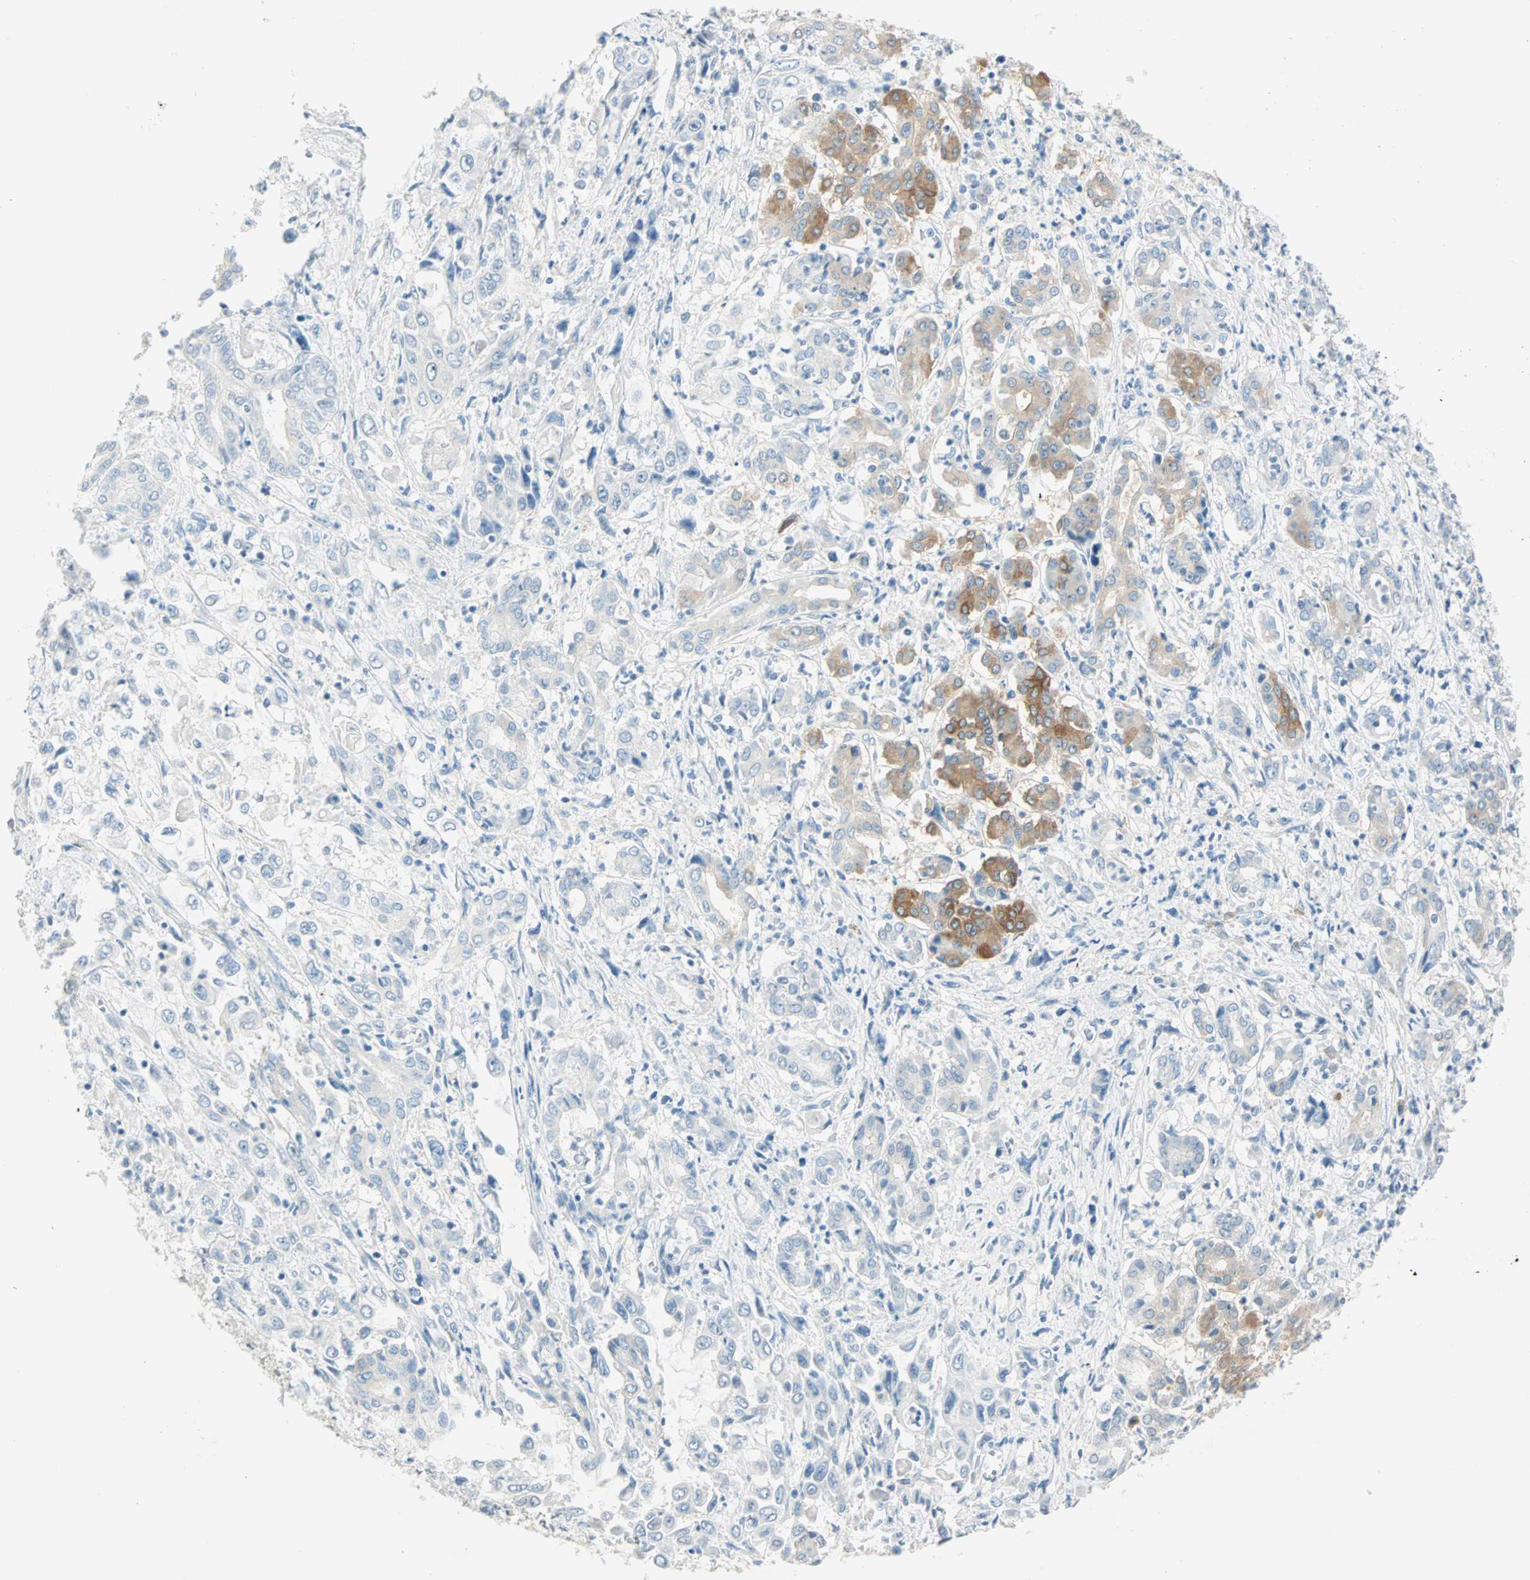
{"staining": {"intensity": "moderate", "quantity": "<25%", "location": "cytoplasmic/membranous"}, "tissue": "pancreatic cancer", "cell_type": "Tumor cells", "image_type": "cancer", "snomed": [{"axis": "morphology", "description": "Adenocarcinoma, NOS"}, {"axis": "topography", "description": "Pancreas"}], "caption": "Immunohistochemistry photomicrograph of pancreatic adenocarcinoma stained for a protein (brown), which displays low levels of moderate cytoplasmic/membranous staining in about <25% of tumor cells.", "gene": "ATF6", "patient": {"sex": "male", "age": 70}}